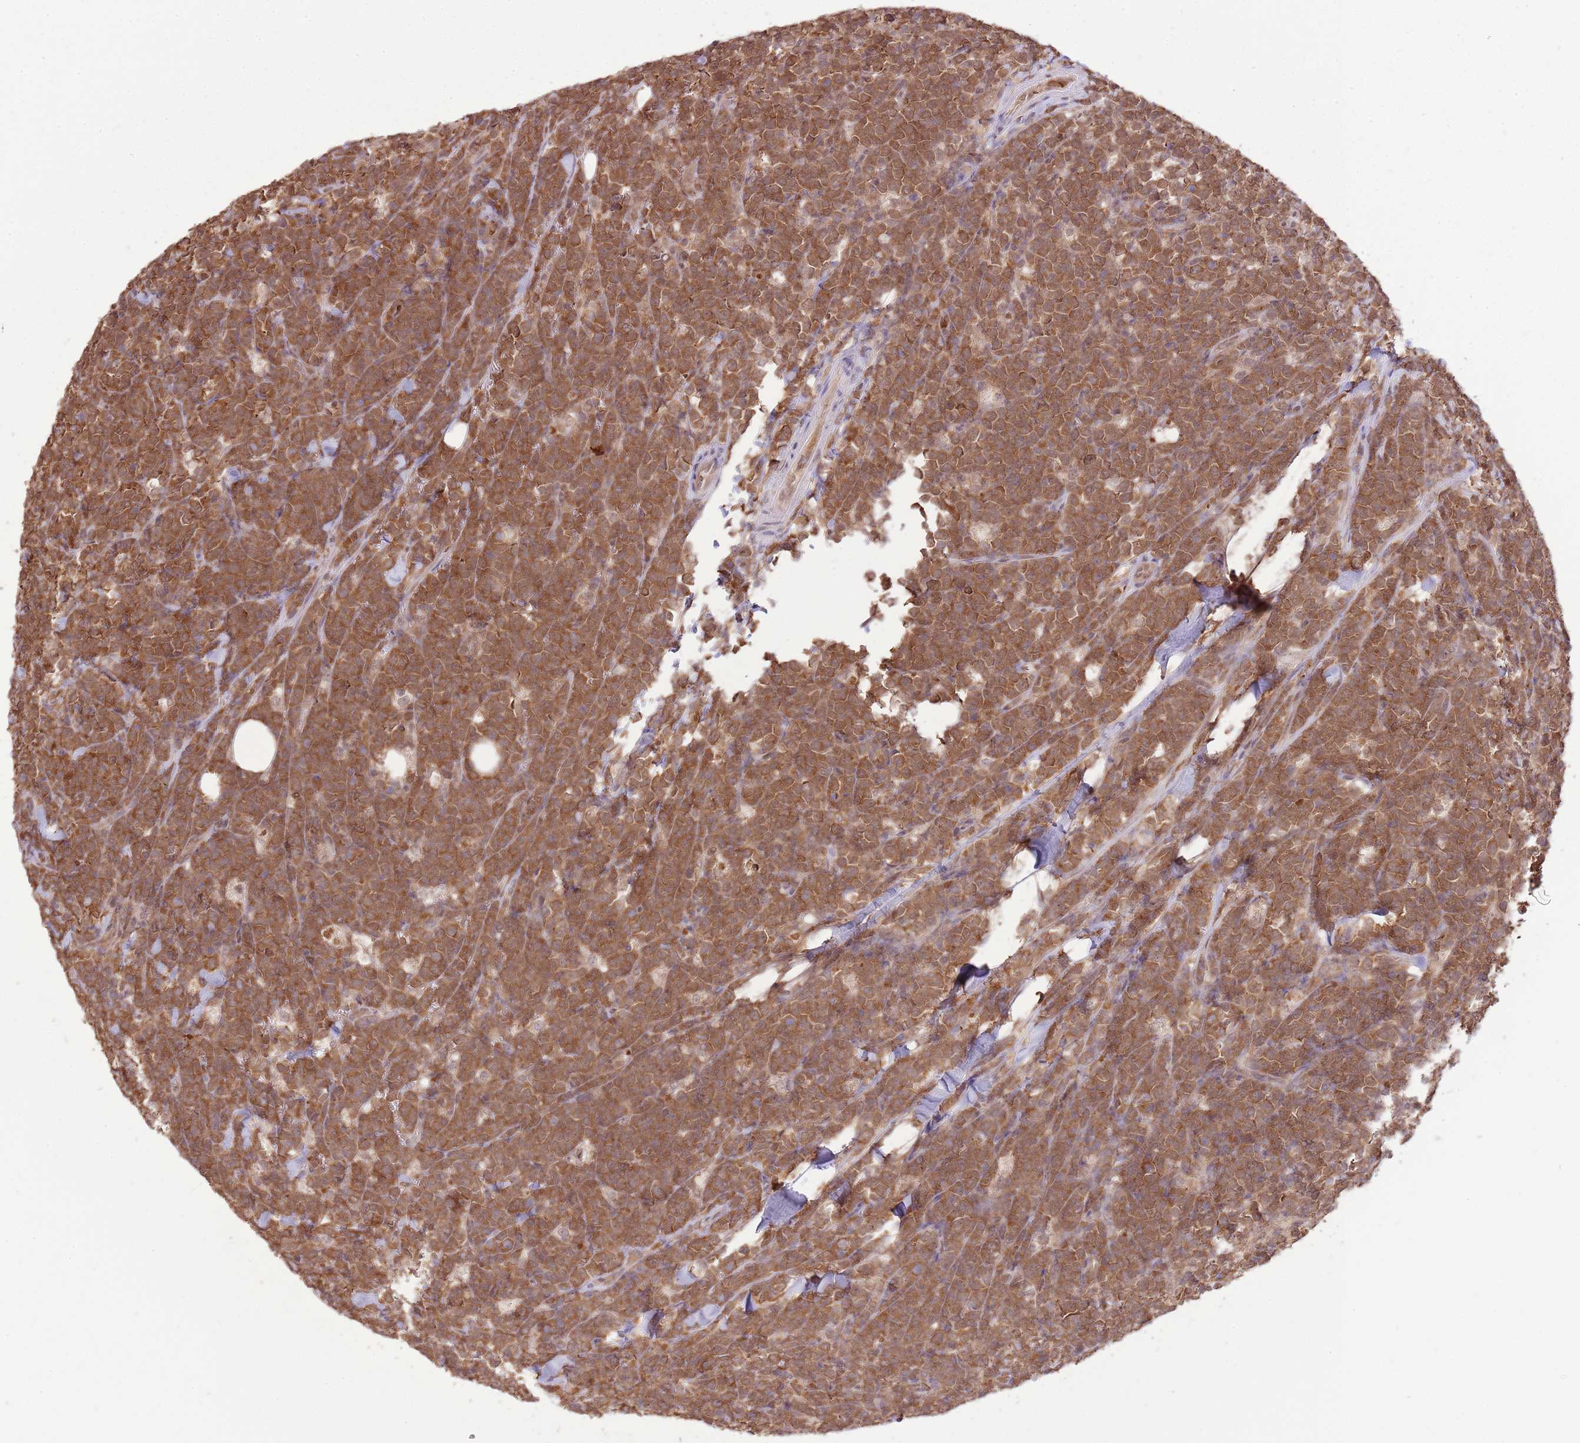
{"staining": {"intensity": "moderate", "quantity": ">75%", "location": "cytoplasmic/membranous"}, "tissue": "lymphoma", "cell_type": "Tumor cells", "image_type": "cancer", "snomed": [{"axis": "morphology", "description": "Malignant lymphoma, non-Hodgkin's type, High grade"}, {"axis": "topography", "description": "Small intestine"}], "caption": "Immunohistochemical staining of human high-grade malignant lymphoma, non-Hodgkin's type exhibits moderate cytoplasmic/membranous protein staining in about >75% of tumor cells.", "gene": "AMIGO1", "patient": {"sex": "male", "age": 8}}